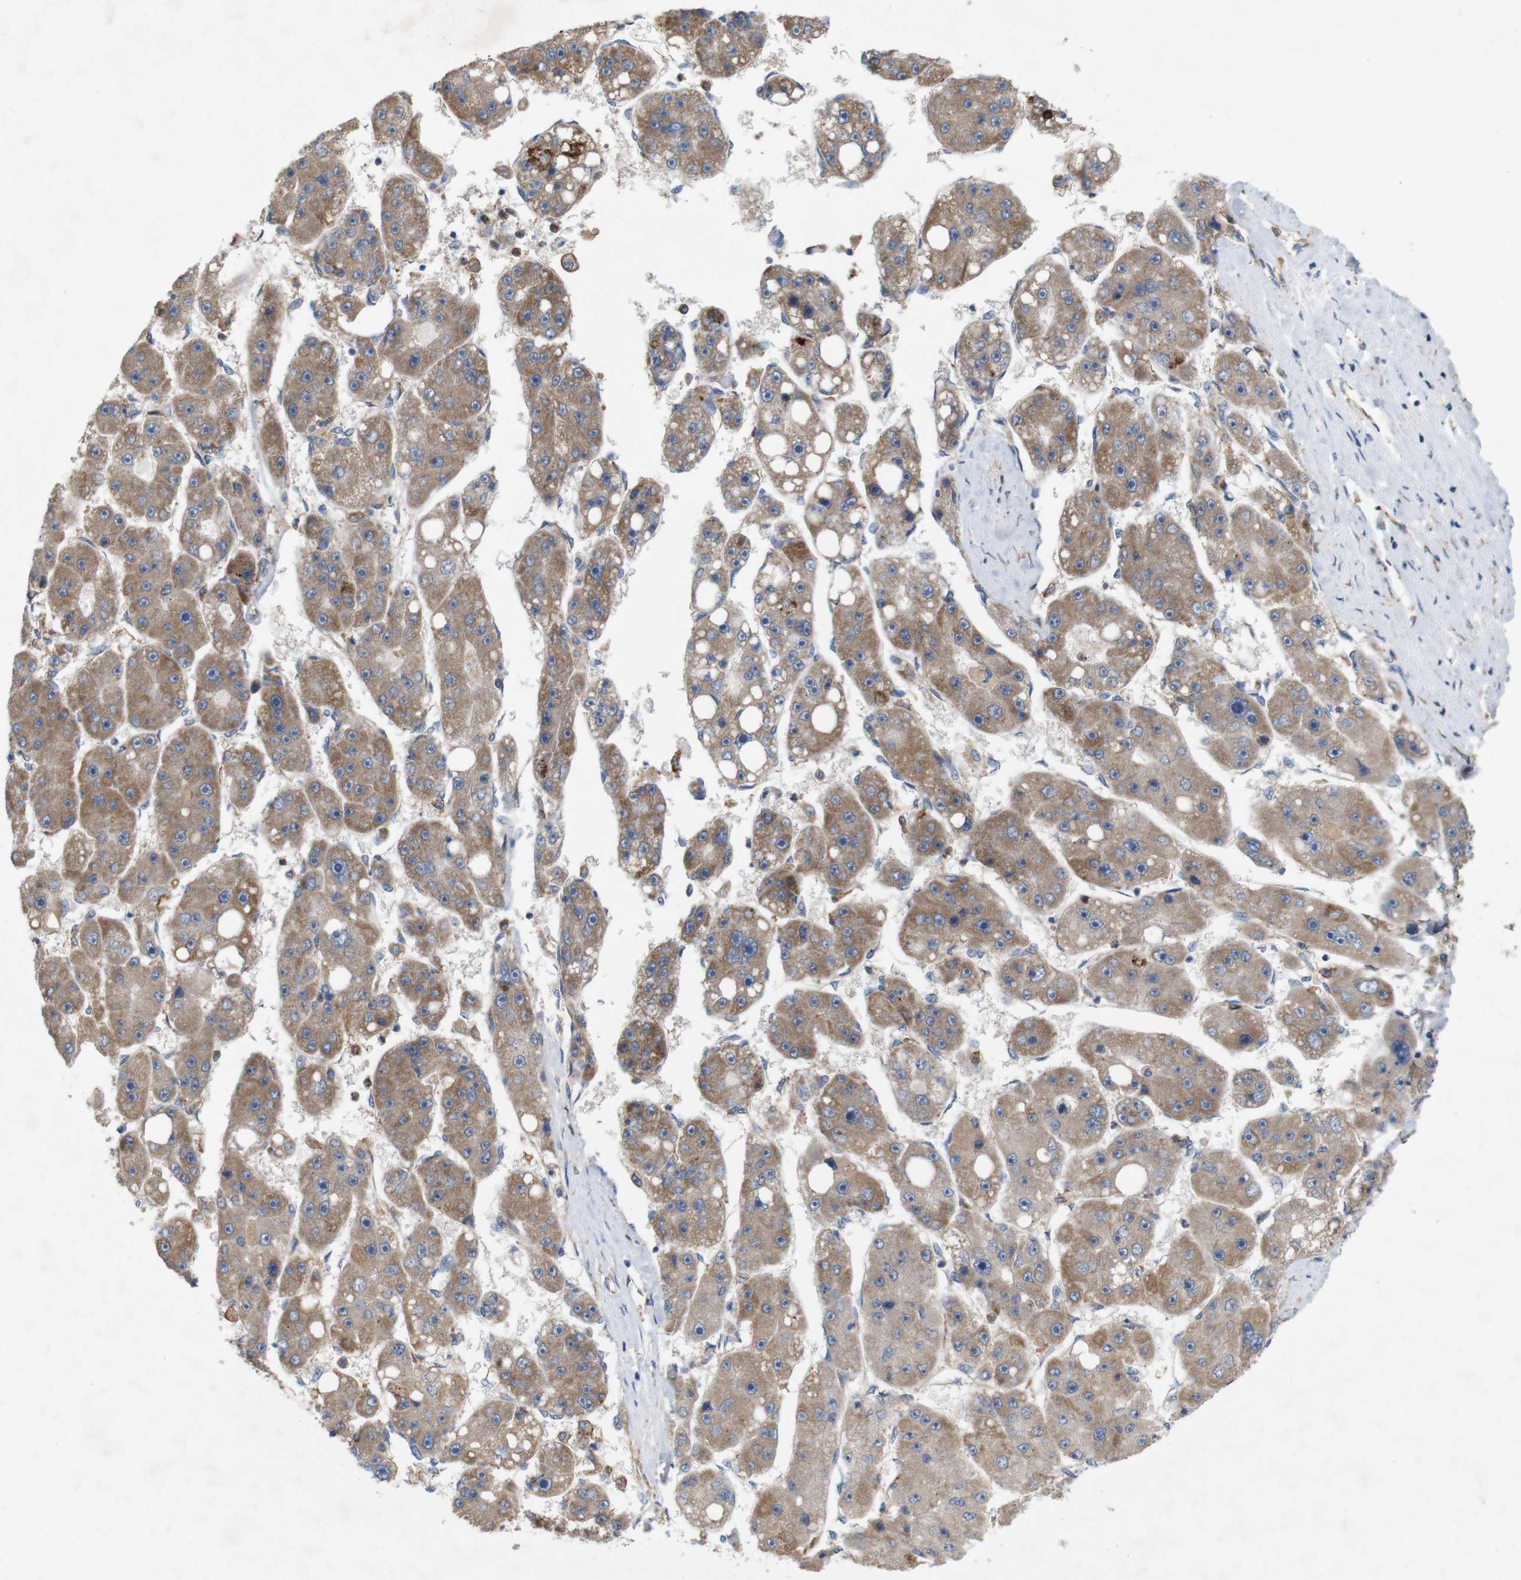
{"staining": {"intensity": "moderate", "quantity": ">75%", "location": "cytoplasmic/membranous"}, "tissue": "liver cancer", "cell_type": "Tumor cells", "image_type": "cancer", "snomed": [{"axis": "morphology", "description": "Carcinoma, Hepatocellular, NOS"}, {"axis": "topography", "description": "Liver"}], "caption": "This image displays IHC staining of human hepatocellular carcinoma (liver), with medium moderate cytoplasmic/membranous positivity in approximately >75% of tumor cells.", "gene": "SIGLEC8", "patient": {"sex": "female", "age": 61}}